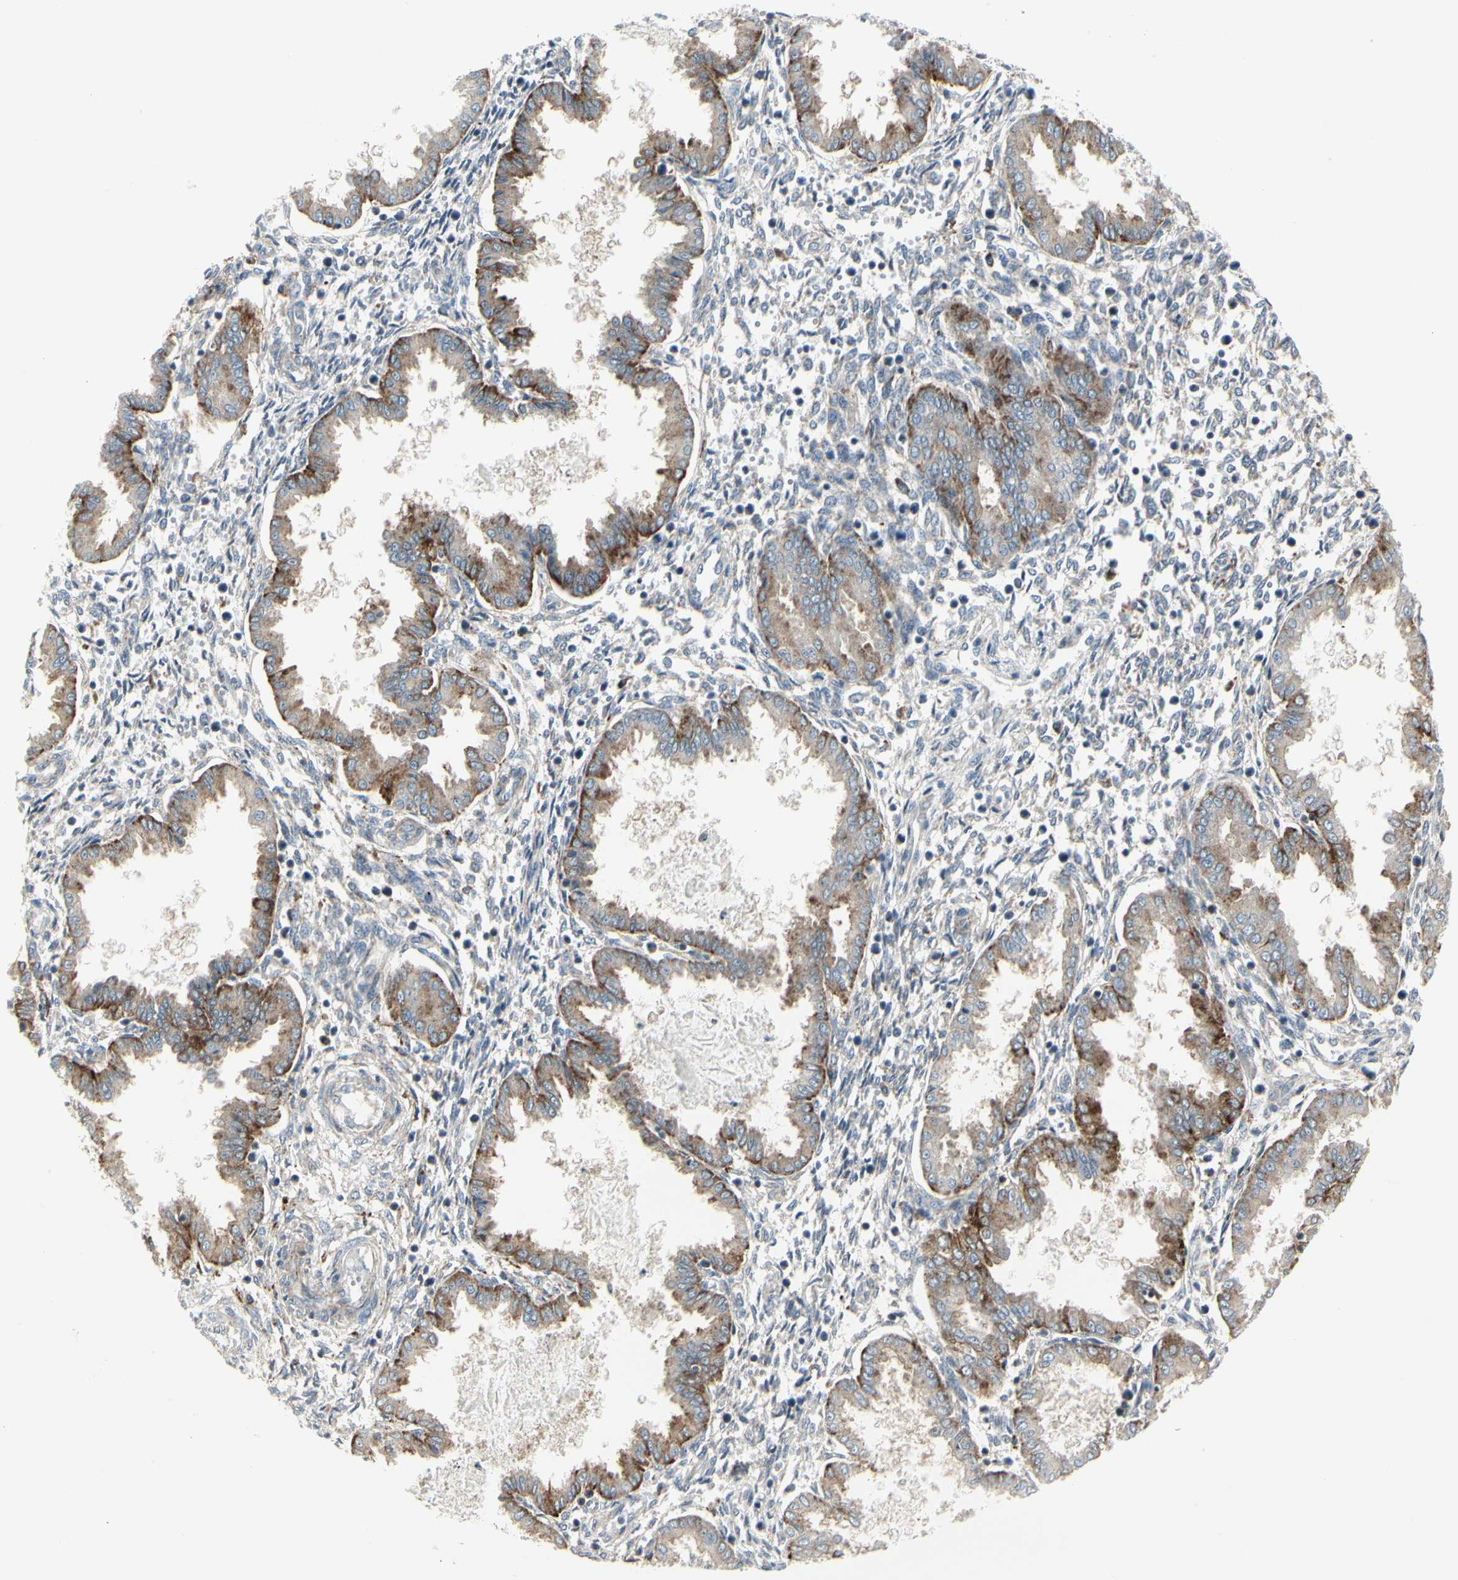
{"staining": {"intensity": "negative", "quantity": "none", "location": "none"}, "tissue": "endometrium", "cell_type": "Cells in endometrial stroma", "image_type": "normal", "snomed": [{"axis": "morphology", "description": "Normal tissue, NOS"}, {"axis": "topography", "description": "Endometrium"}], "caption": "The immunohistochemistry (IHC) photomicrograph has no significant expression in cells in endometrial stroma of endometrium. (Stains: DAB (3,3'-diaminobenzidine) immunohistochemistry with hematoxylin counter stain, Microscopy: brightfield microscopy at high magnification).", "gene": "ATP6V1B2", "patient": {"sex": "female", "age": 33}}